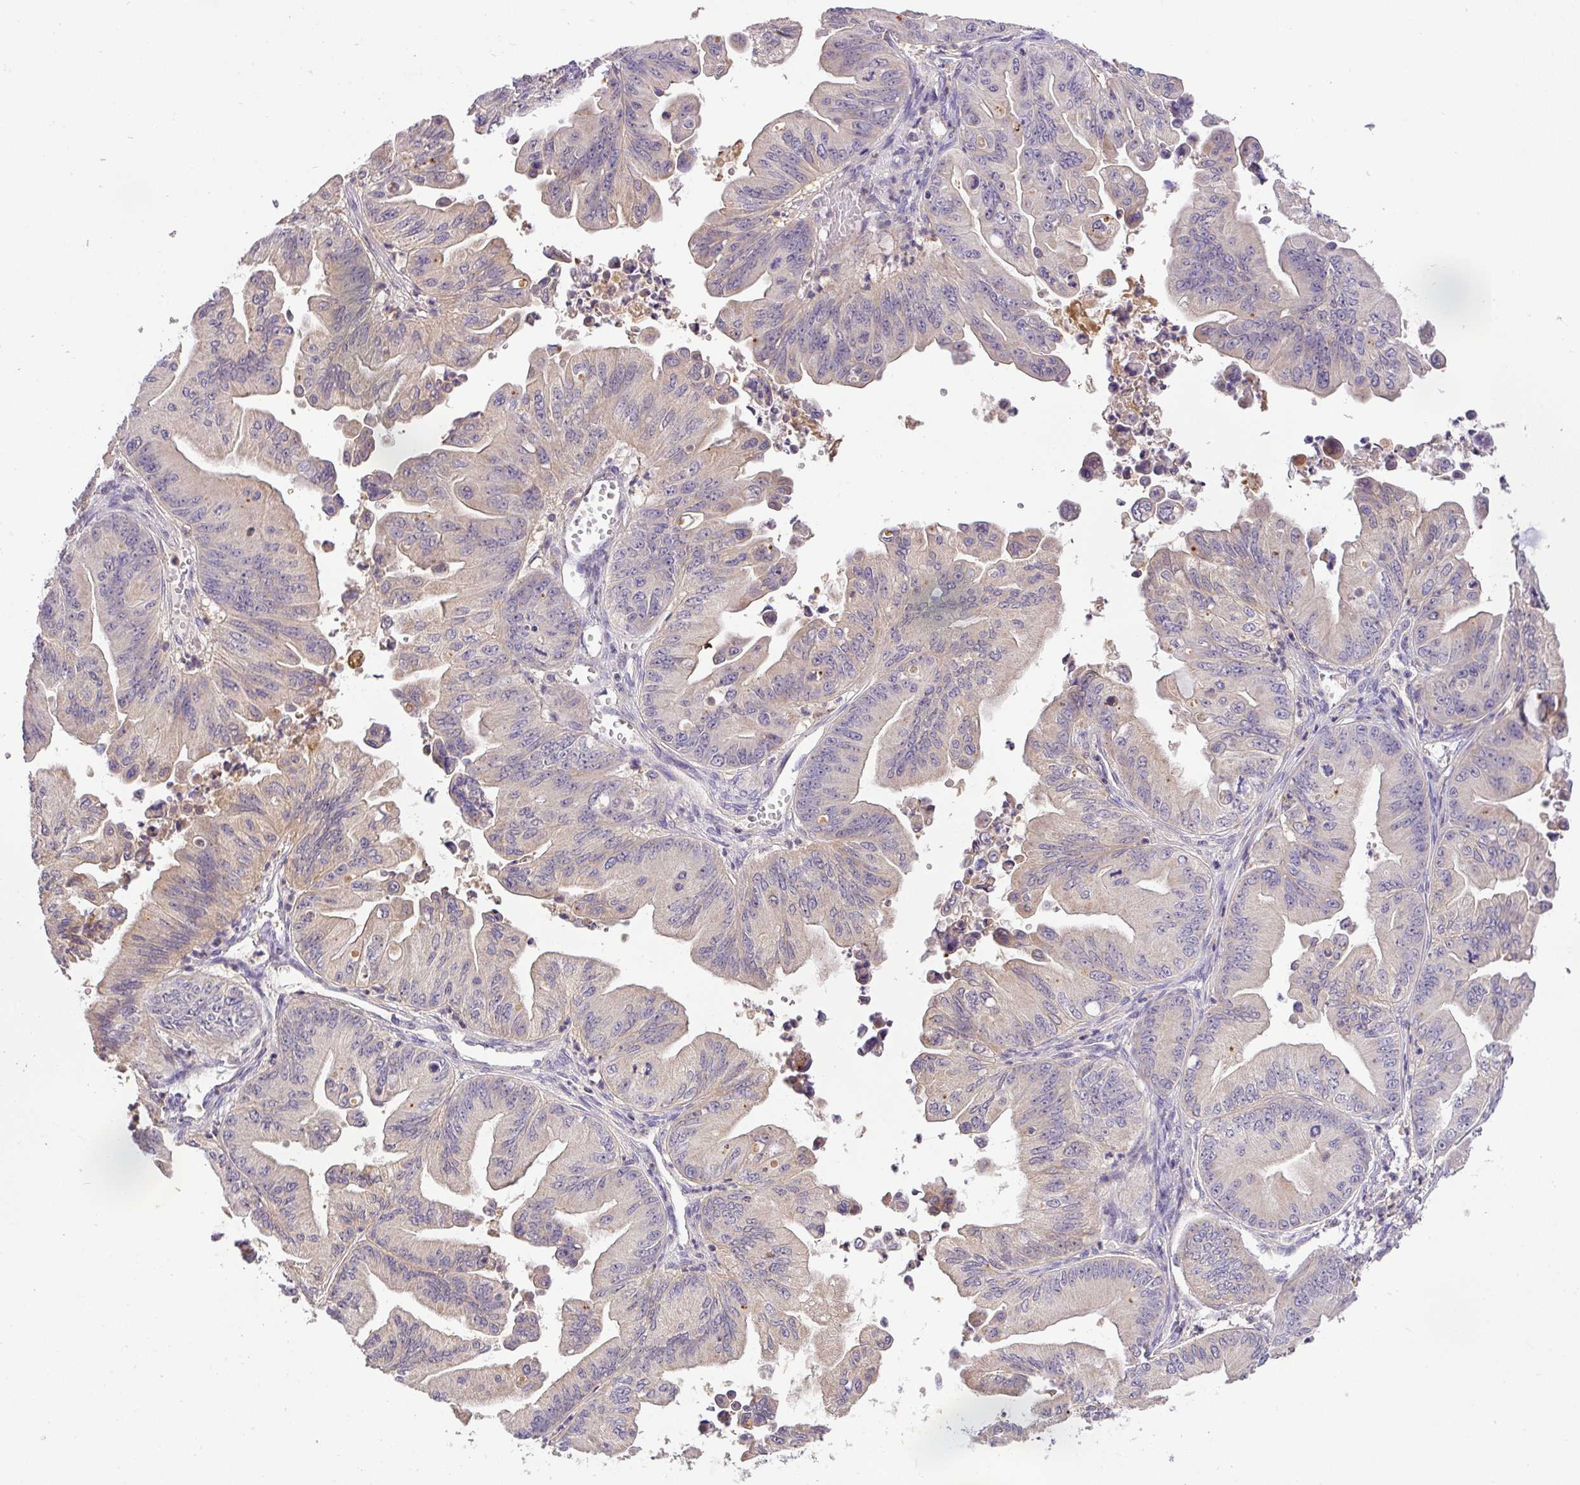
{"staining": {"intensity": "weak", "quantity": ">75%", "location": "cytoplasmic/membranous"}, "tissue": "ovarian cancer", "cell_type": "Tumor cells", "image_type": "cancer", "snomed": [{"axis": "morphology", "description": "Cystadenocarcinoma, mucinous, NOS"}, {"axis": "topography", "description": "Ovary"}], "caption": "Mucinous cystadenocarcinoma (ovarian) stained with a protein marker demonstrates weak staining in tumor cells.", "gene": "HOXC13", "patient": {"sex": "female", "age": 71}}